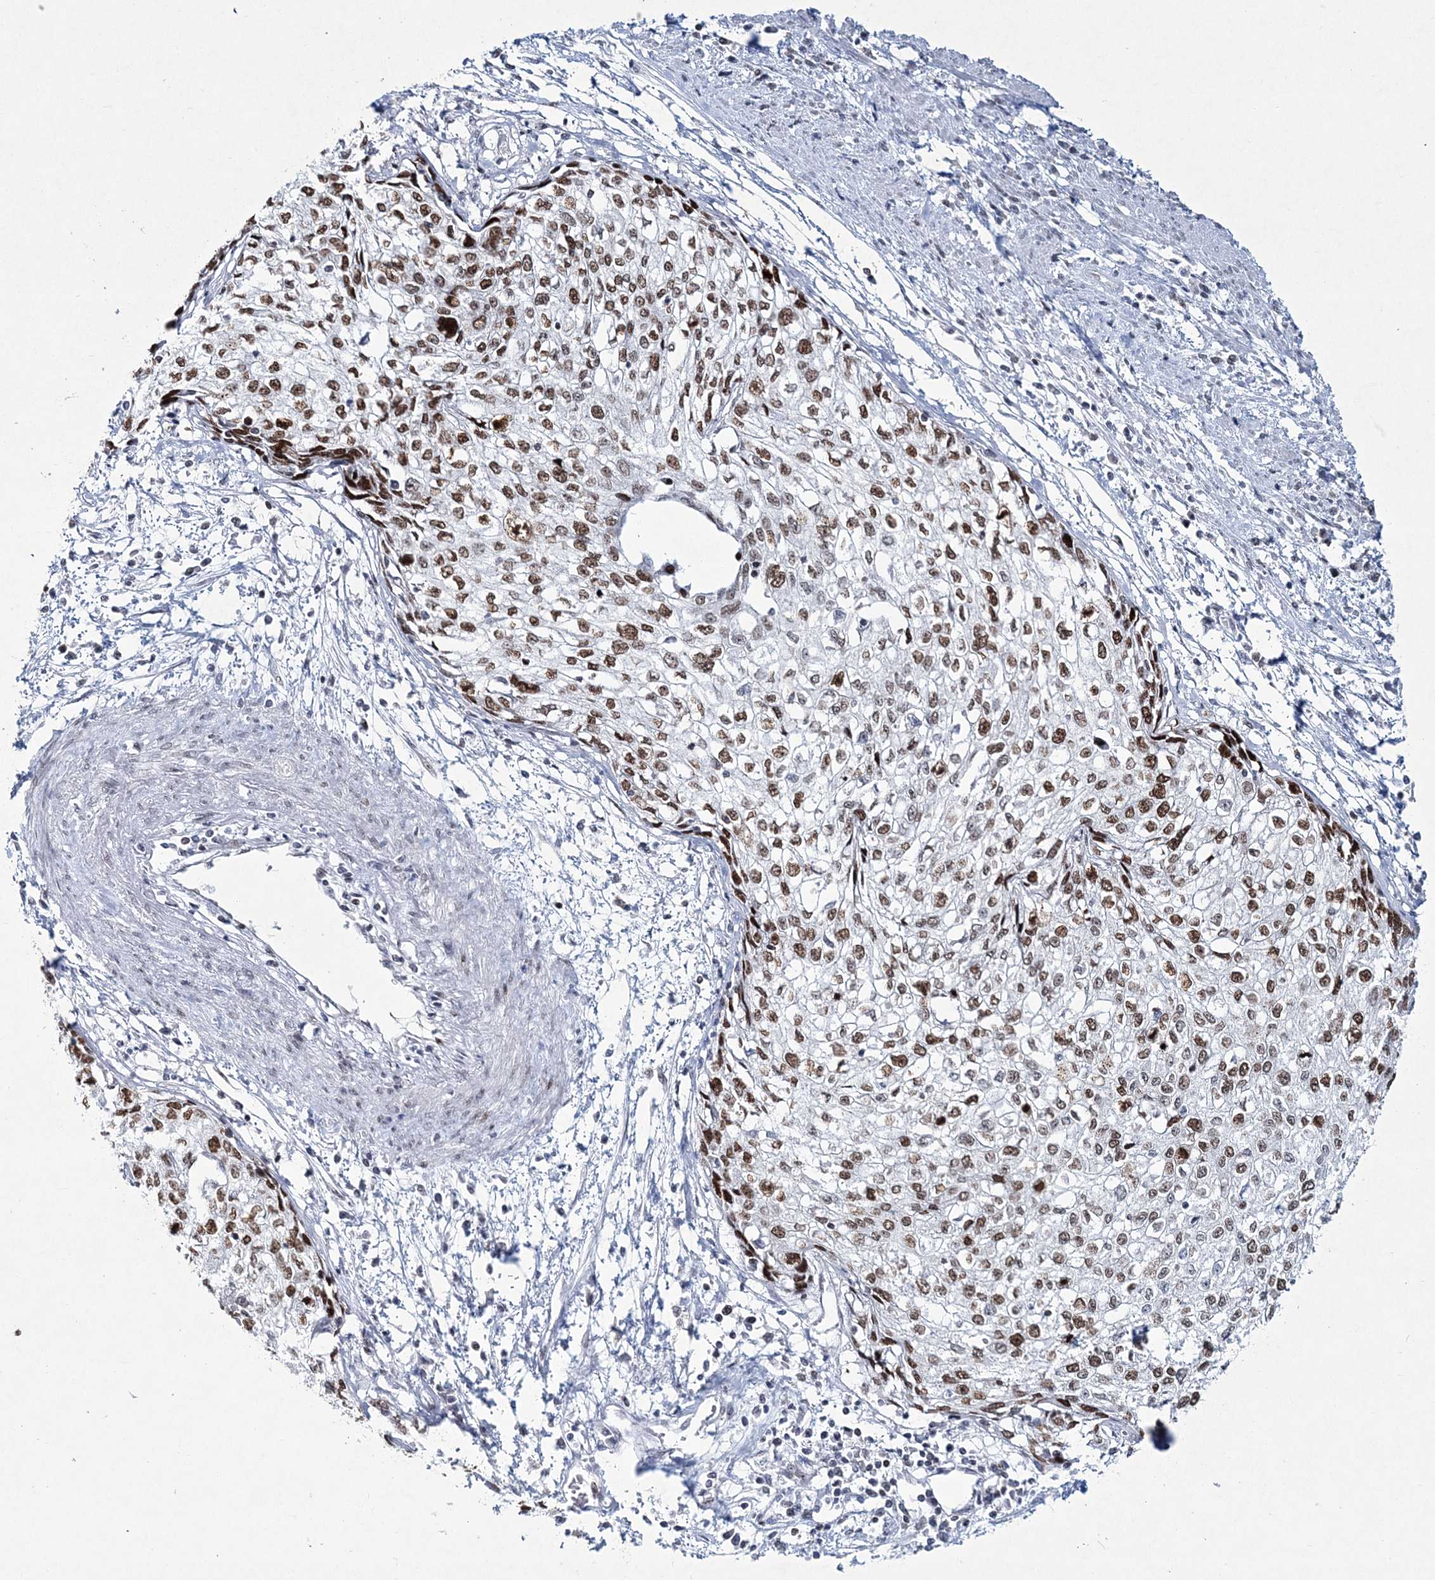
{"staining": {"intensity": "moderate", "quantity": ">75%", "location": "nuclear"}, "tissue": "cervical cancer", "cell_type": "Tumor cells", "image_type": "cancer", "snomed": [{"axis": "morphology", "description": "Squamous cell carcinoma, NOS"}, {"axis": "topography", "description": "Cervix"}], "caption": "Cervical cancer stained with a protein marker exhibits moderate staining in tumor cells.", "gene": "LRRFIP2", "patient": {"sex": "female", "age": 57}}